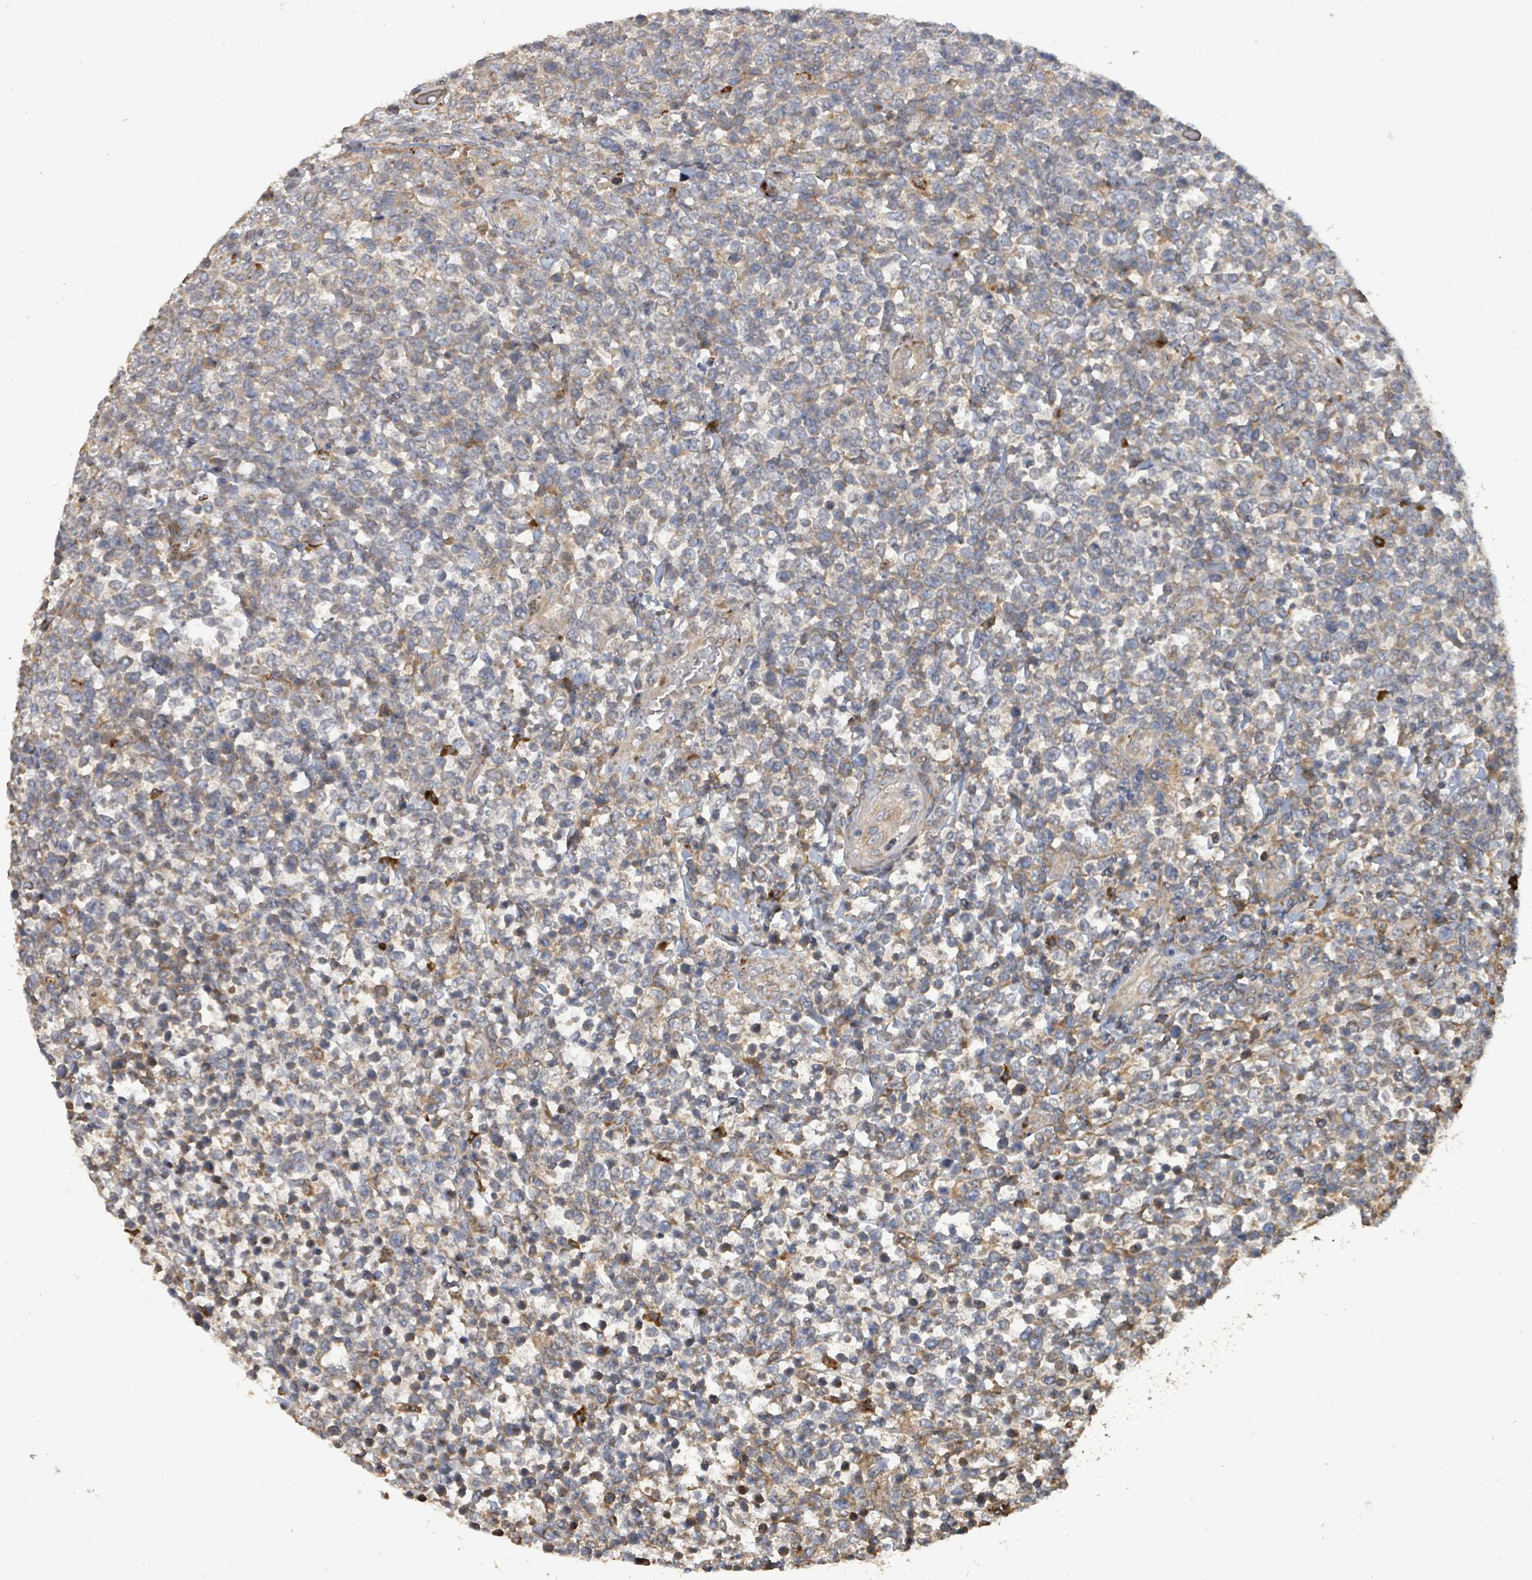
{"staining": {"intensity": "moderate", "quantity": "25%-75%", "location": "cytoplasmic/membranous"}, "tissue": "lymphoma", "cell_type": "Tumor cells", "image_type": "cancer", "snomed": [{"axis": "morphology", "description": "Malignant lymphoma, non-Hodgkin's type, High grade"}, {"axis": "topography", "description": "Soft tissue"}], "caption": "There is medium levels of moderate cytoplasmic/membranous staining in tumor cells of high-grade malignant lymphoma, non-Hodgkin's type, as demonstrated by immunohistochemical staining (brown color).", "gene": "STARD4", "patient": {"sex": "female", "age": 56}}